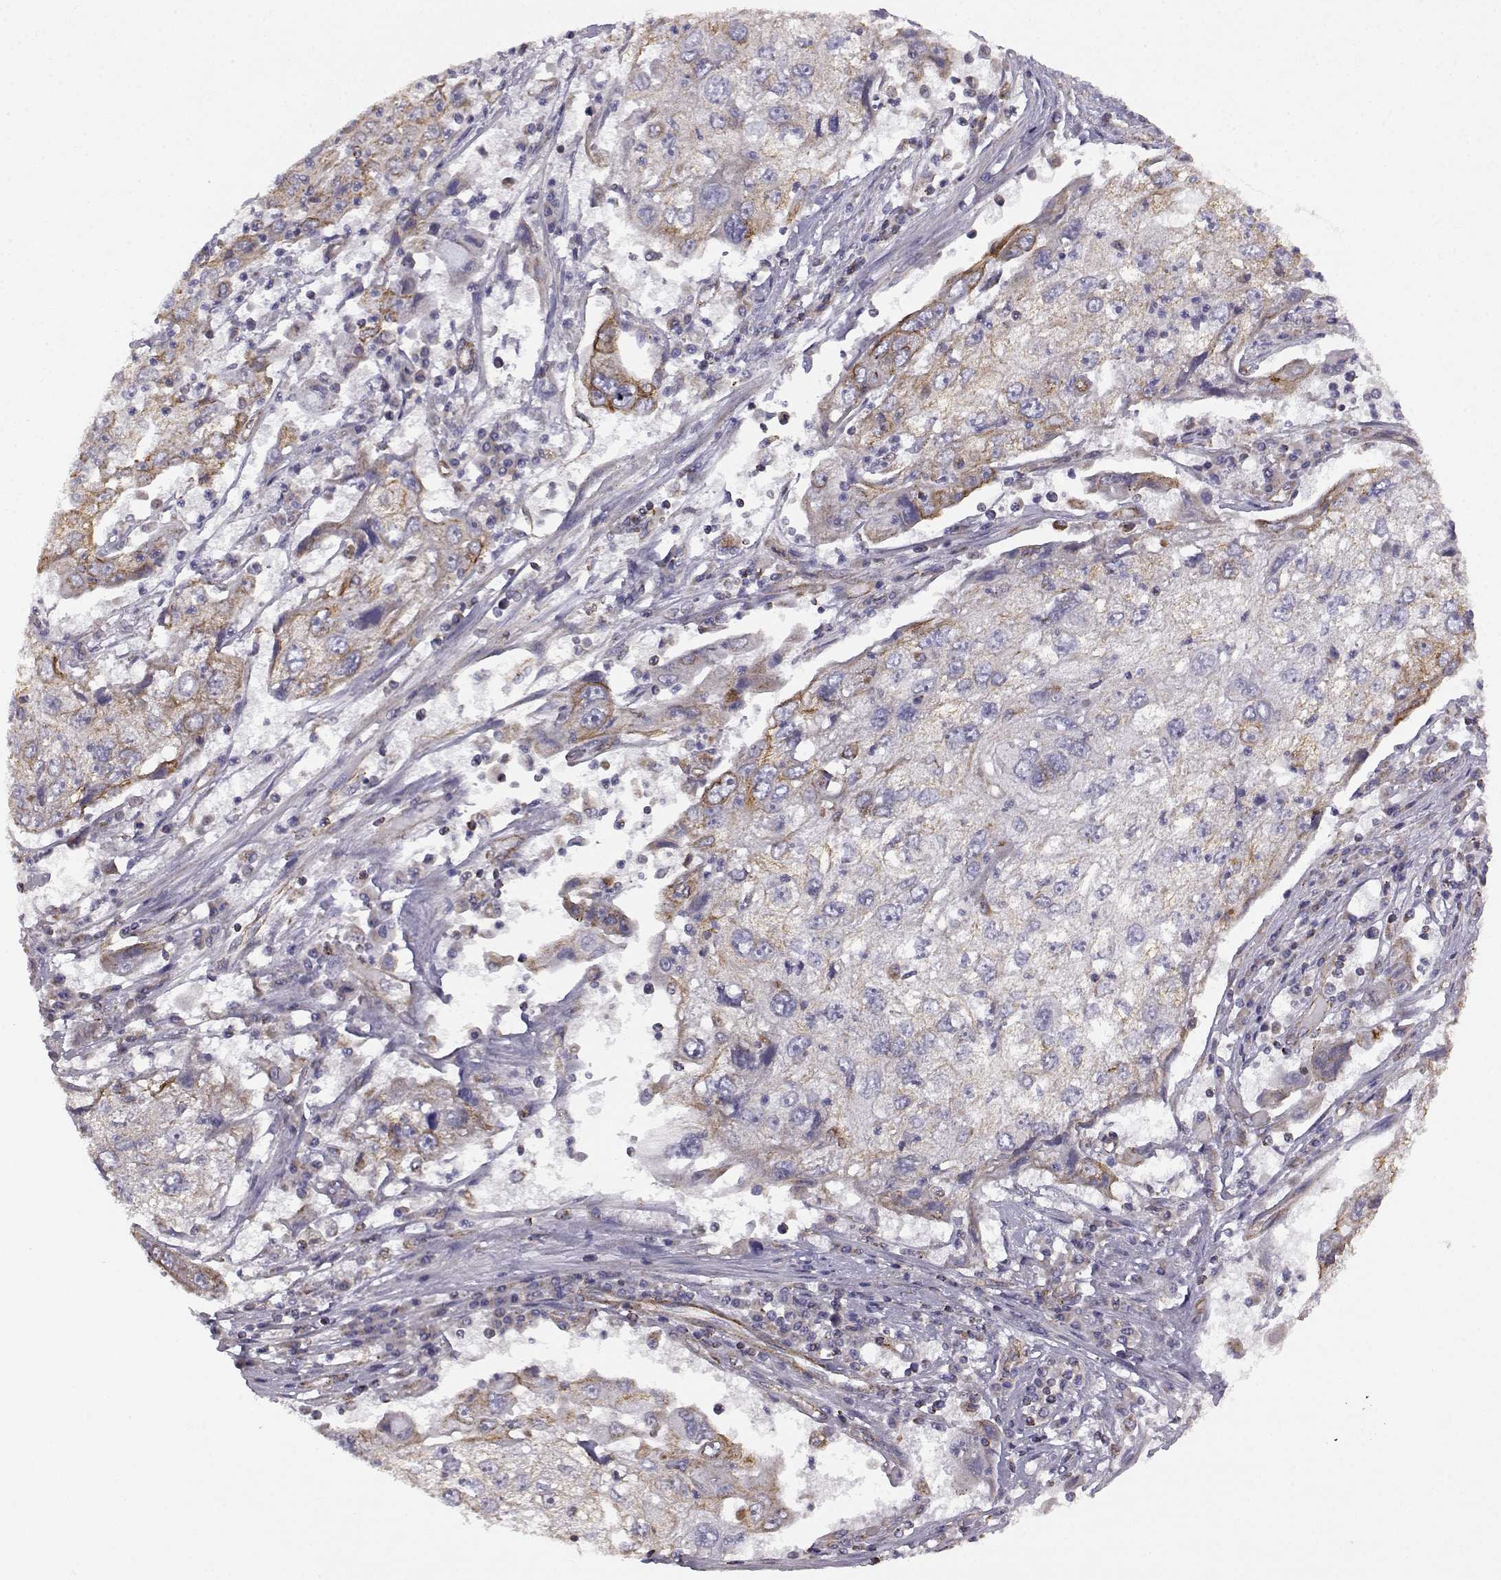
{"staining": {"intensity": "moderate", "quantity": "<25%", "location": "cytoplasmic/membranous"}, "tissue": "cervical cancer", "cell_type": "Tumor cells", "image_type": "cancer", "snomed": [{"axis": "morphology", "description": "Squamous cell carcinoma, NOS"}, {"axis": "topography", "description": "Cervix"}], "caption": "Moderate cytoplasmic/membranous protein staining is present in about <25% of tumor cells in squamous cell carcinoma (cervical).", "gene": "DDC", "patient": {"sex": "female", "age": 36}}